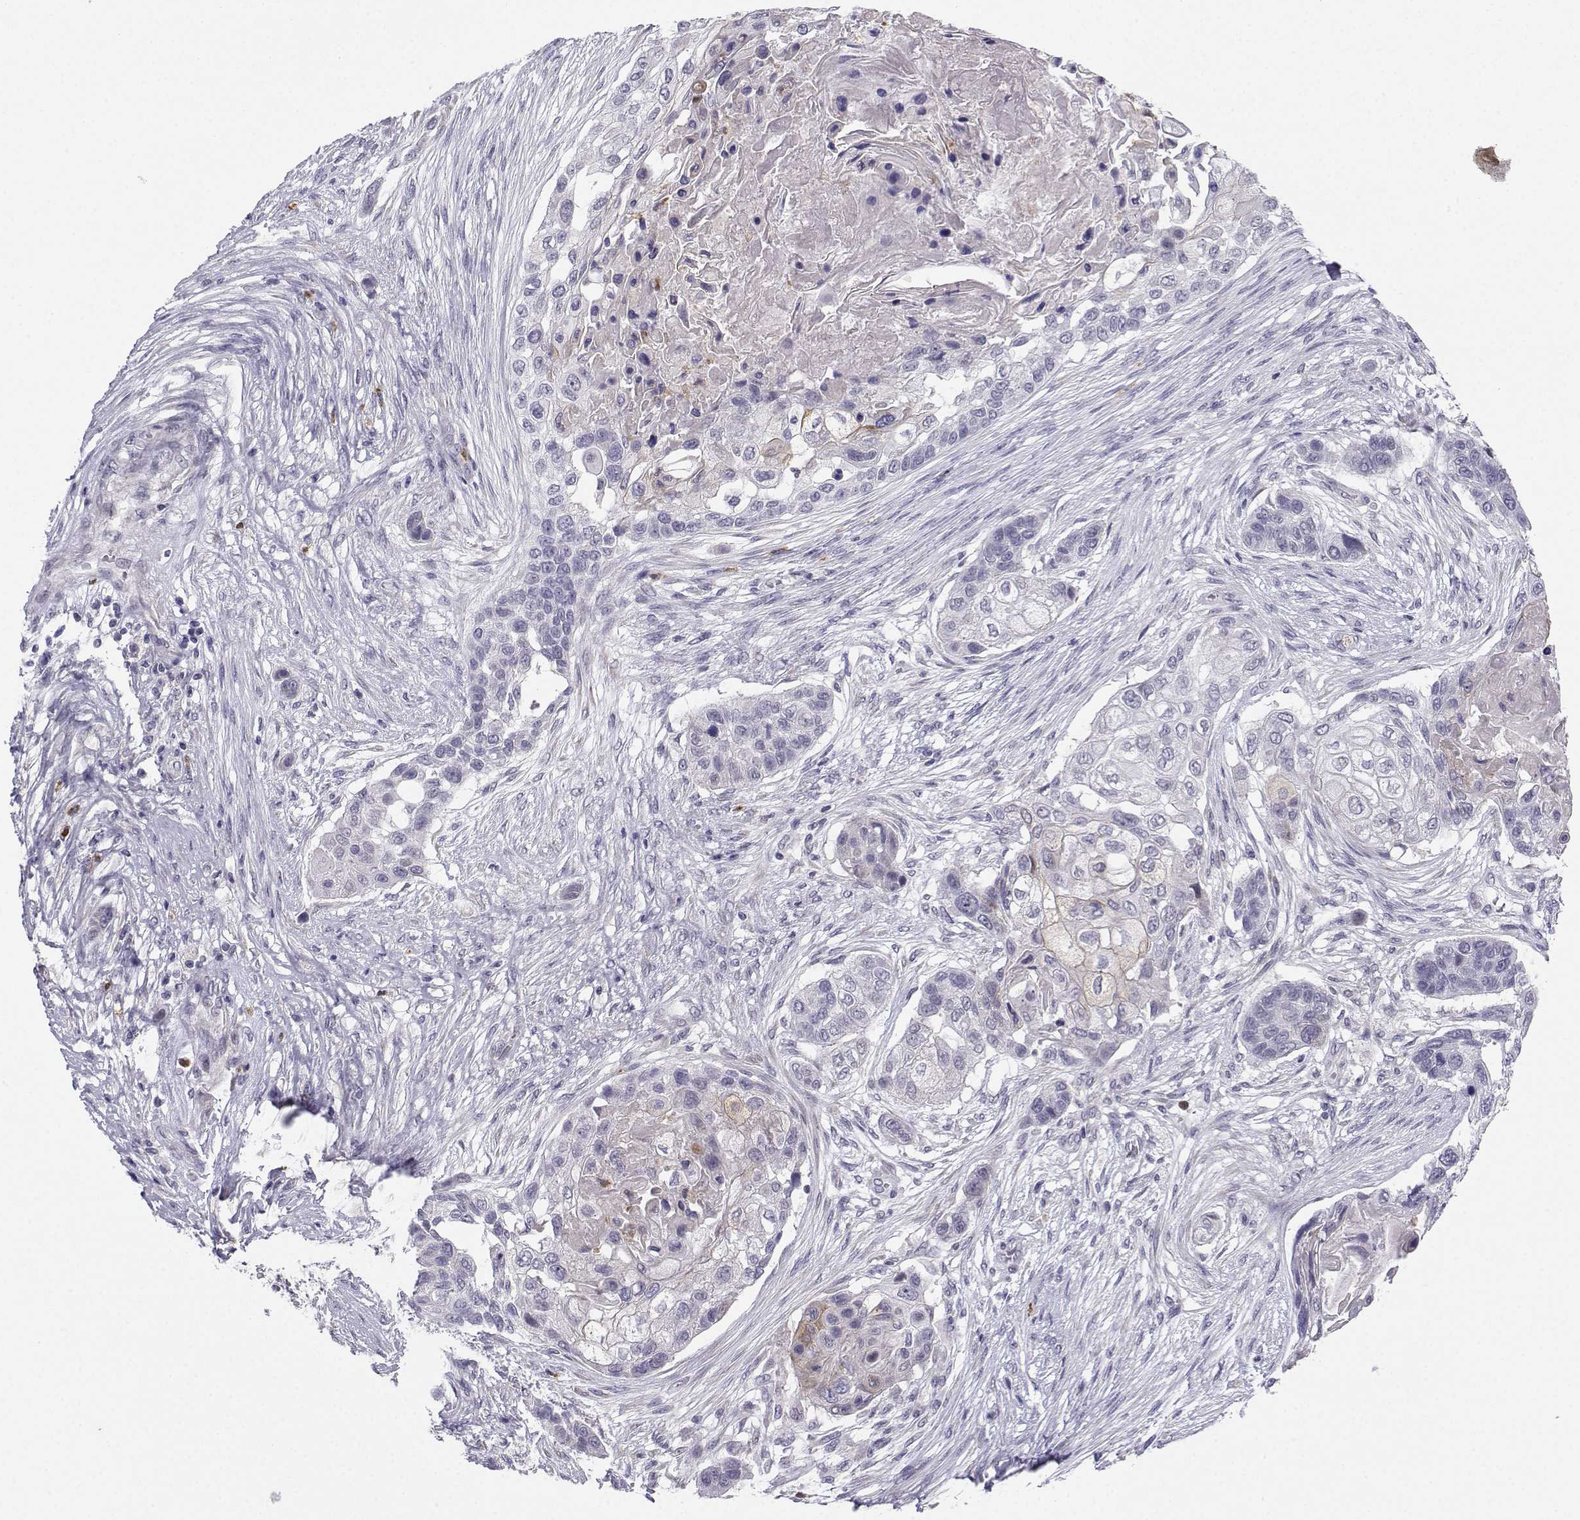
{"staining": {"intensity": "negative", "quantity": "none", "location": "none"}, "tissue": "lung cancer", "cell_type": "Tumor cells", "image_type": "cancer", "snomed": [{"axis": "morphology", "description": "Squamous cell carcinoma, NOS"}, {"axis": "topography", "description": "Lung"}], "caption": "The IHC histopathology image has no significant positivity in tumor cells of lung cancer tissue.", "gene": "CALY", "patient": {"sex": "male", "age": 69}}